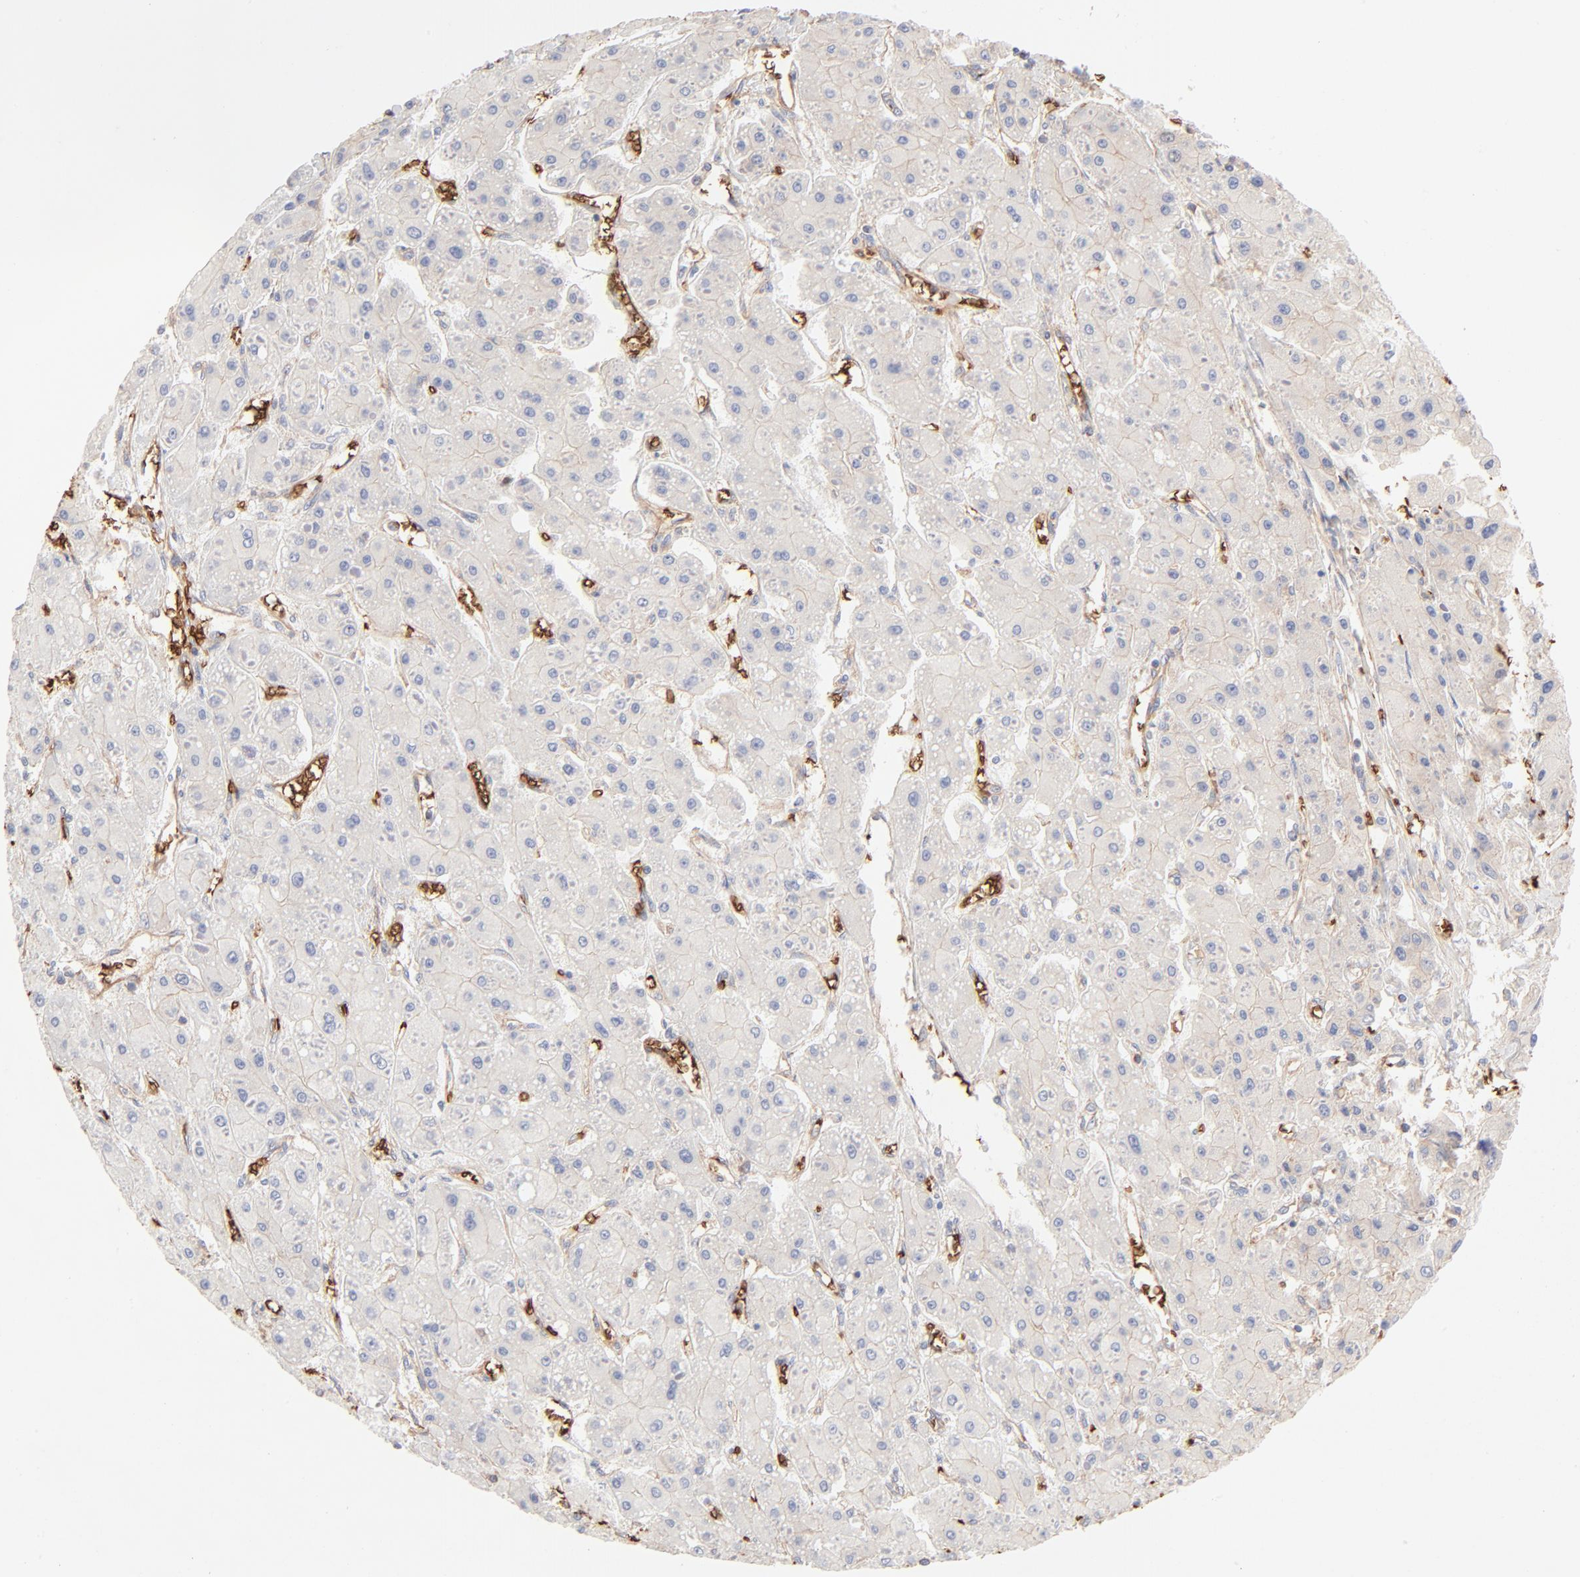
{"staining": {"intensity": "negative", "quantity": "none", "location": "none"}, "tissue": "liver cancer", "cell_type": "Tumor cells", "image_type": "cancer", "snomed": [{"axis": "morphology", "description": "Carcinoma, Hepatocellular, NOS"}, {"axis": "topography", "description": "Liver"}], "caption": "Liver hepatocellular carcinoma was stained to show a protein in brown. There is no significant expression in tumor cells.", "gene": "SPTB", "patient": {"sex": "female", "age": 52}}